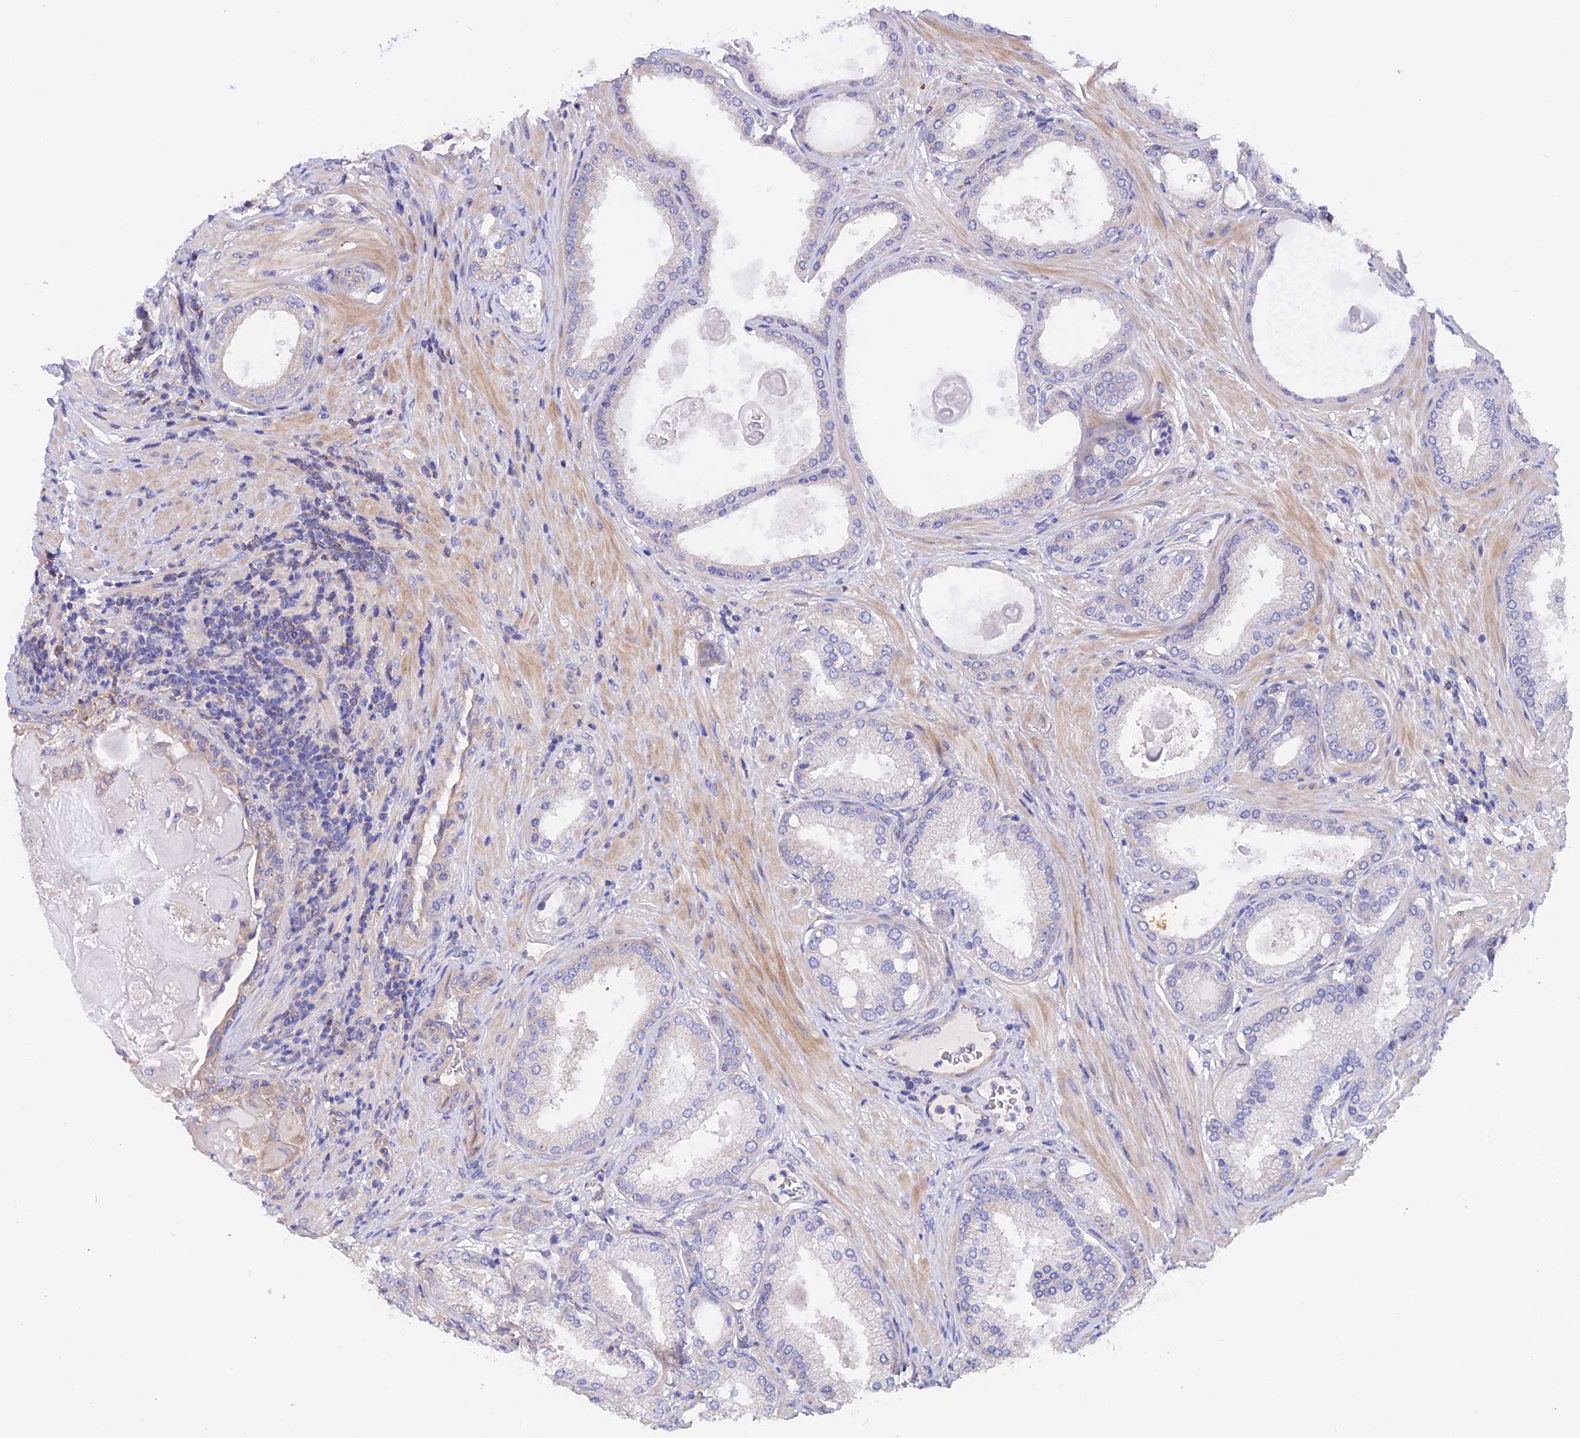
{"staining": {"intensity": "weak", "quantity": "25%-75%", "location": "cytoplasmic/membranous"}, "tissue": "prostate cancer", "cell_type": "Tumor cells", "image_type": "cancer", "snomed": [{"axis": "morphology", "description": "Adenocarcinoma, Low grade"}, {"axis": "topography", "description": "Prostate"}], "caption": "Protein analysis of prostate cancer (low-grade adenocarcinoma) tissue shows weak cytoplasmic/membranous positivity in approximately 25%-75% of tumor cells.", "gene": "HYCC1", "patient": {"sex": "male", "age": 59}}